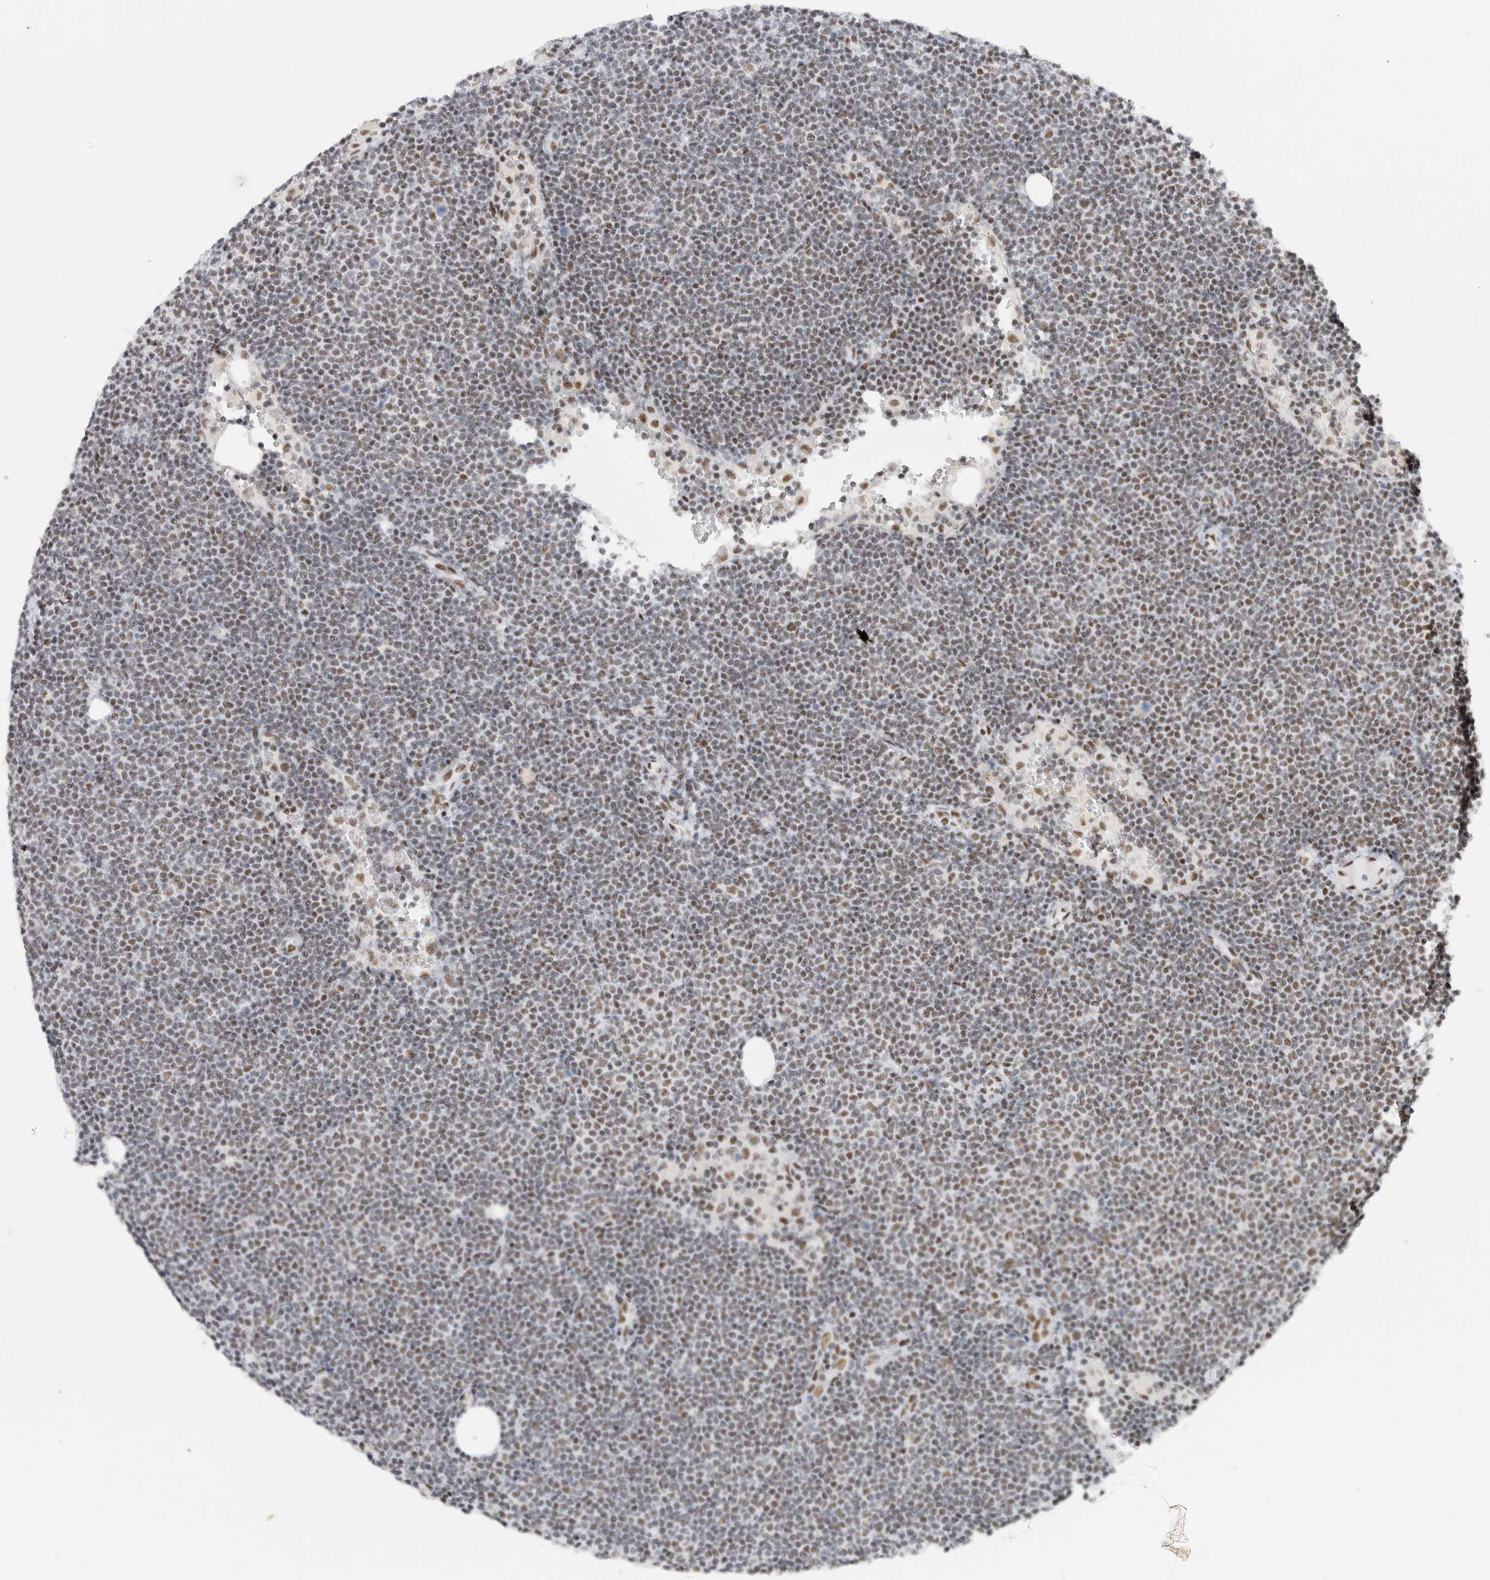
{"staining": {"intensity": "weak", "quantity": ">75%", "location": "nuclear"}, "tissue": "lymphoma", "cell_type": "Tumor cells", "image_type": "cancer", "snomed": [{"axis": "morphology", "description": "Malignant lymphoma, non-Hodgkin's type, Low grade"}, {"axis": "topography", "description": "Lymph node"}], "caption": "Tumor cells demonstrate low levels of weak nuclear staining in about >75% of cells in human lymphoma.", "gene": "COPS7A", "patient": {"sex": "female", "age": 53}}